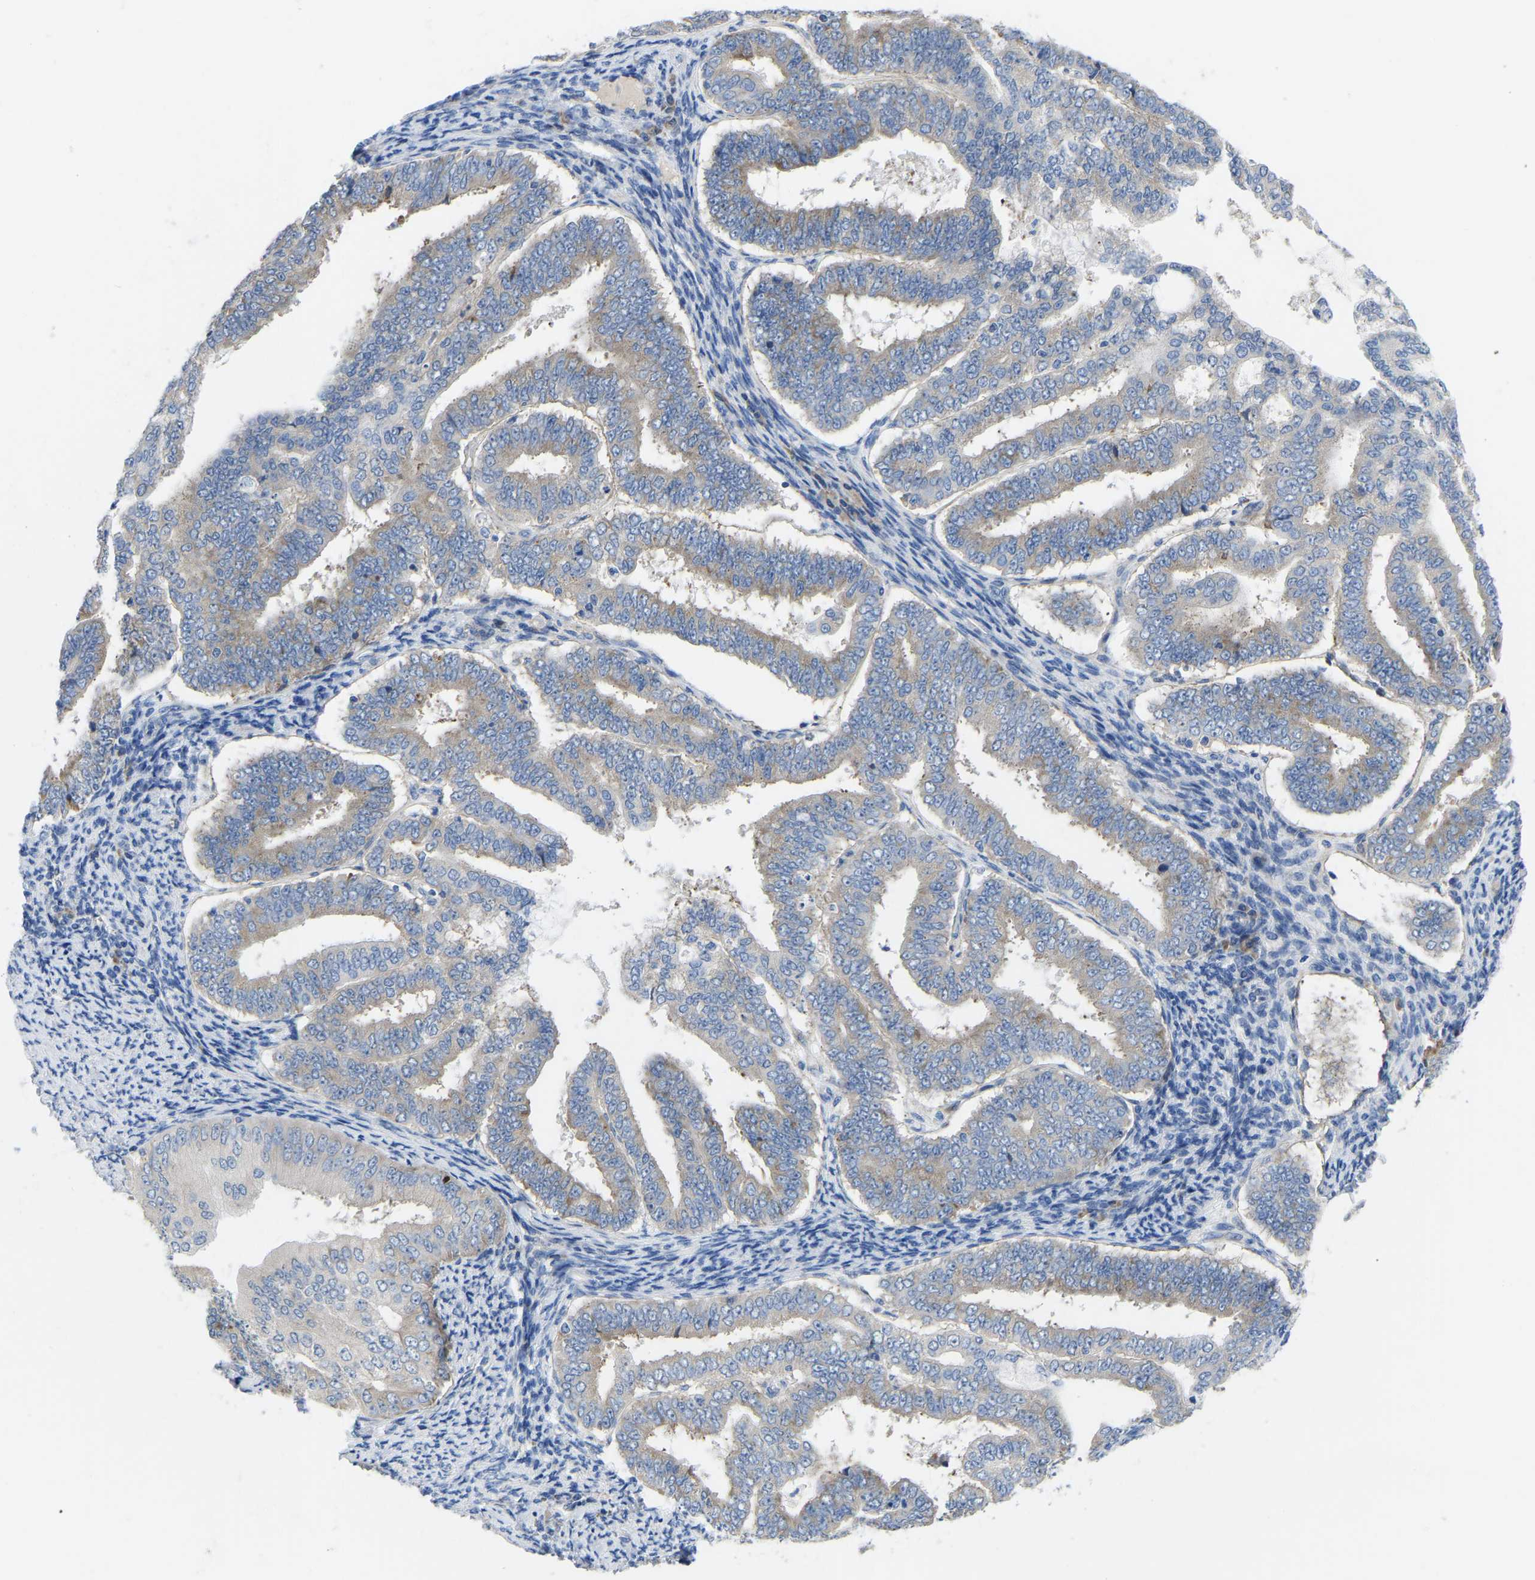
{"staining": {"intensity": "weak", "quantity": ">75%", "location": "cytoplasmic/membranous"}, "tissue": "endometrial cancer", "cell_type": "Tumor cells", "image_type": "cancer", "snomed": [{"axis": "morphology", "description": "Adenocarcinoma, NOS"}, {"axis": "topography", "description": "Endometrium"}], "caption": "Adenocarcinoma (endometrial) stained with a brown dye demonstrates weak cytoplasmic/membranous positive expression in about >75% of tumor cells.", "gene": "ABCA10", "patient": {"sex": "female", "age": 63}}